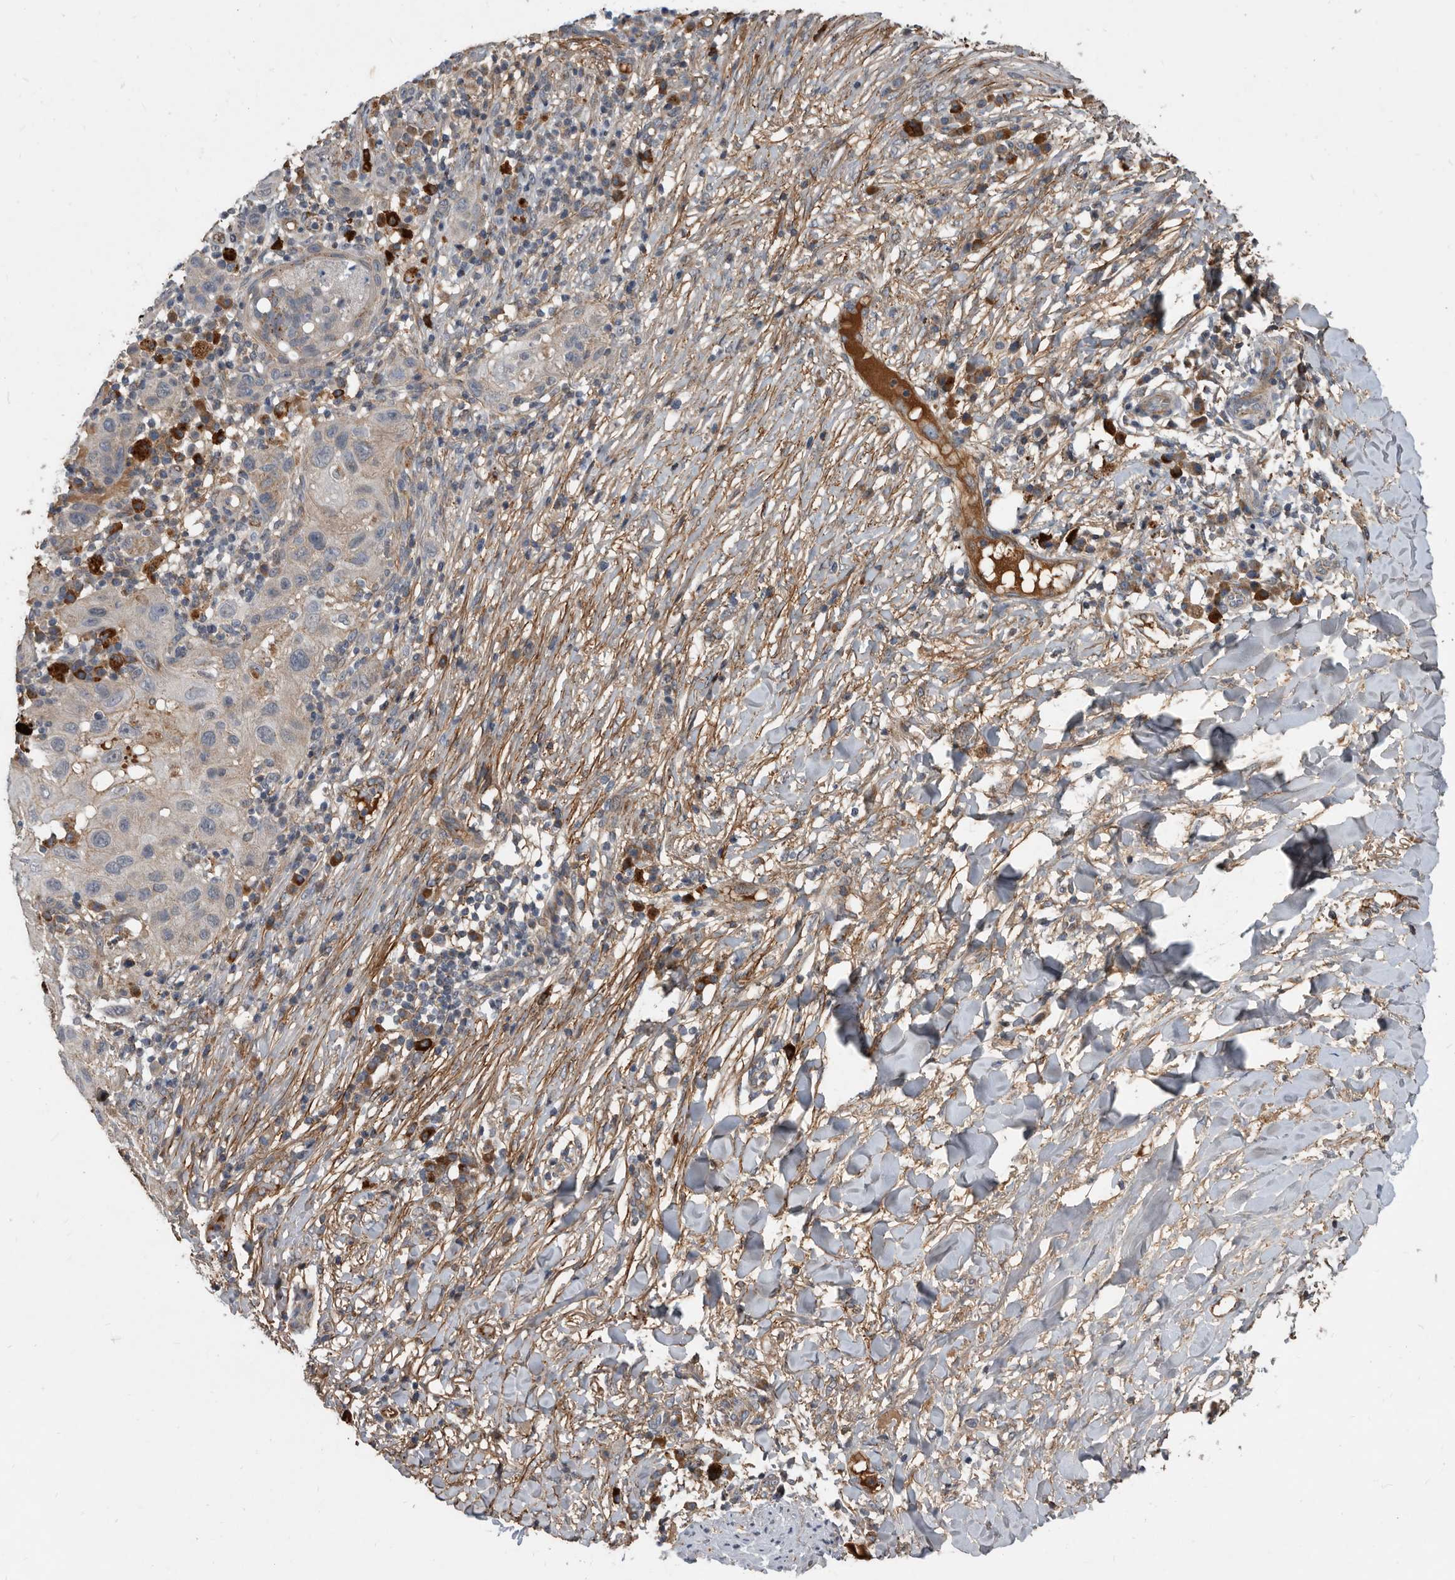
{"staining": {"intensity": "negative", "quantity": "none", "location": "none"}, "tissue": "skin cancer", "cell_type": "Tumor cells", "image_type": "cancer", "snomed": [{"axis": "morphology", "description": "Normal tissue, NOS"}, {"axis": "morphology", "description": "Squamous cell carcinoma, NOS"}, {"axis": "topography", "description": "Skin"}], "caption": "An image of squamous cell carcinoma (skin) stained for a protein exhibits no brown staining in tumor cells.", "gene": "PI15", "patient": {"sex": "female", "age": 96}}